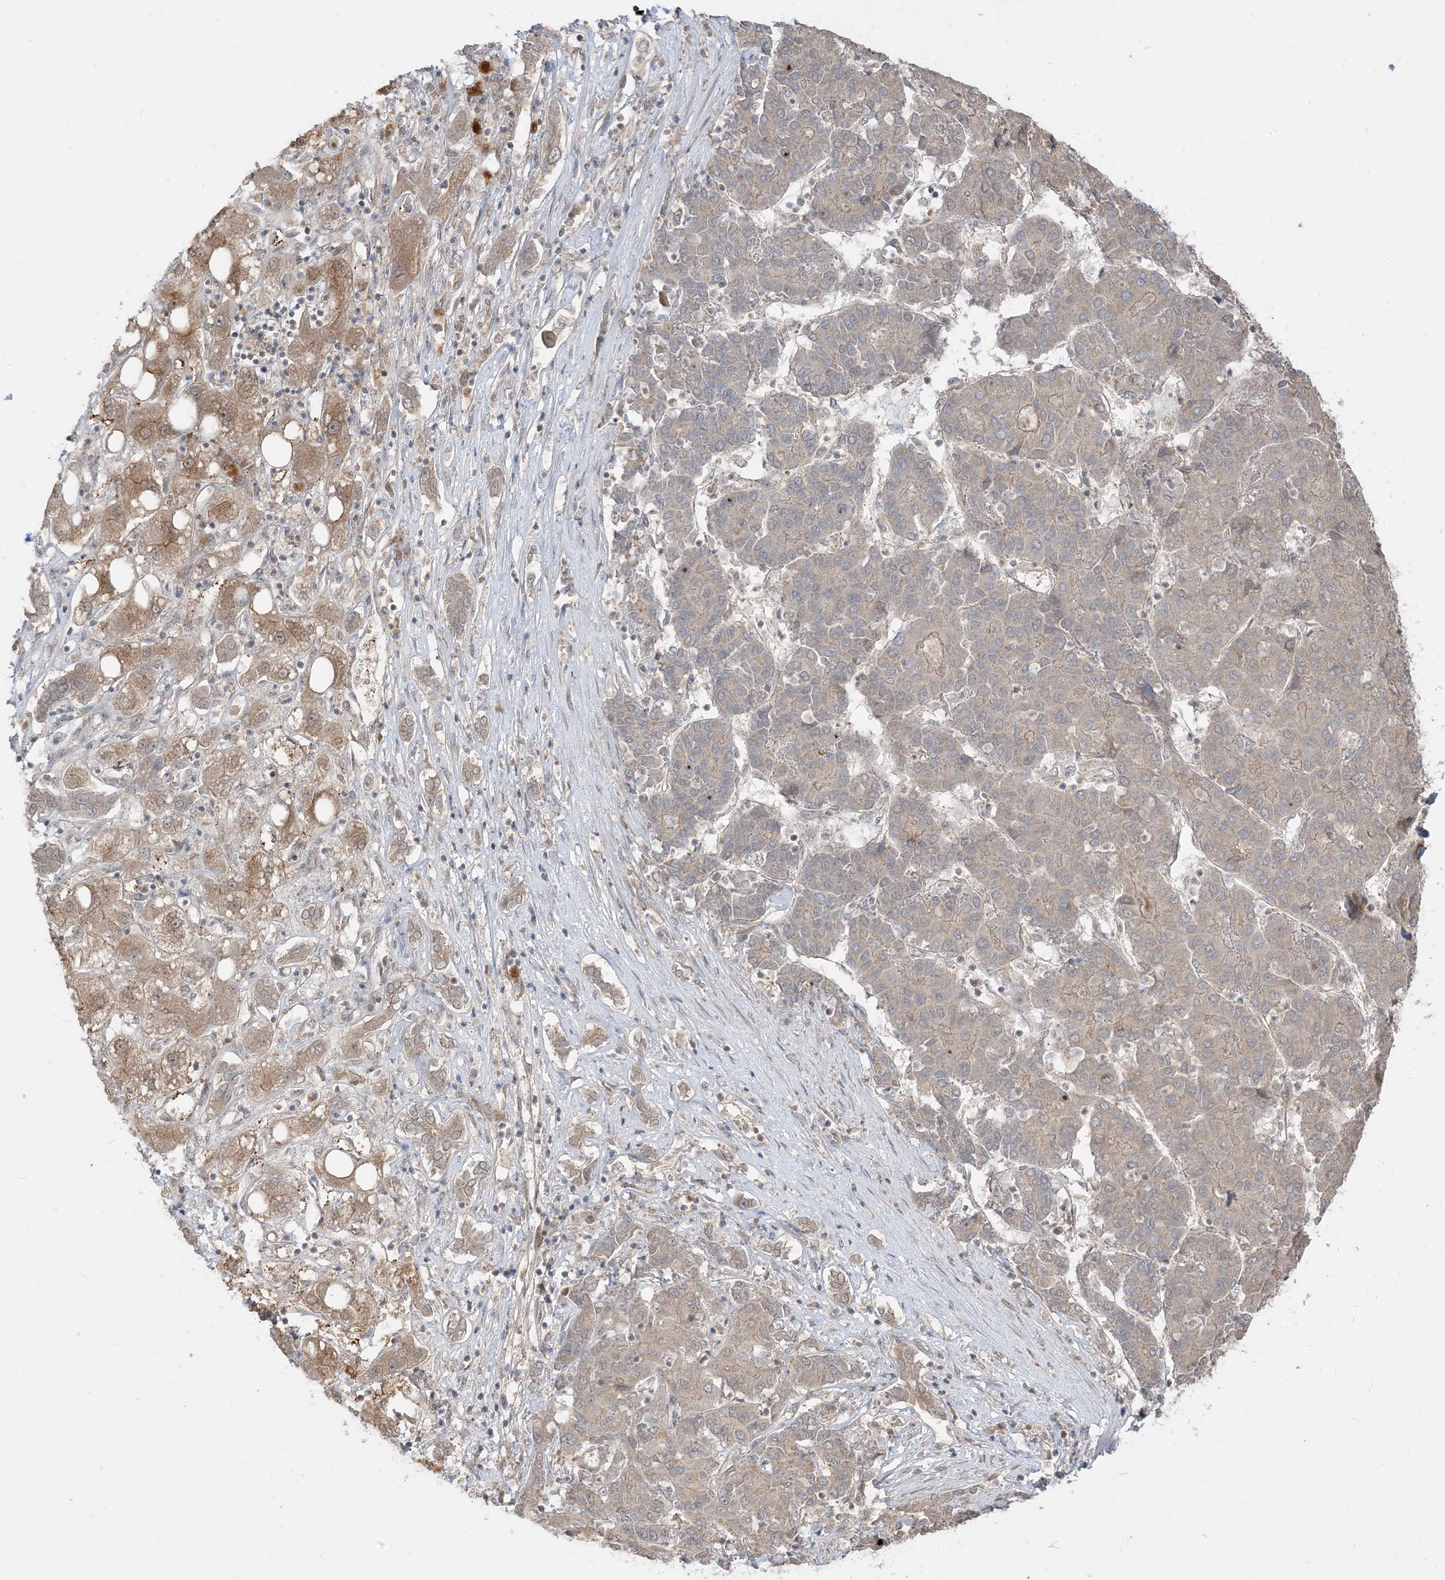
{"staining": {"intensity": "weak", "quantity": "<25%", "location": "cytoplasmic/membranous"}, "tissue": "liver cancer", "cell_type": "Tumor cells", "image_type": "cancer", "snomed": [{"axis": "morphology", "description": "Carcinoma, Hepatocellular, NOS"}, {"axis": "topography", "description": "Liver"}], "caption": "Image shows no protein positivity in tumor cells of liver cancer tissue.", "gene": "TBCC", "patient": {"sex": "male", "age": 65}}